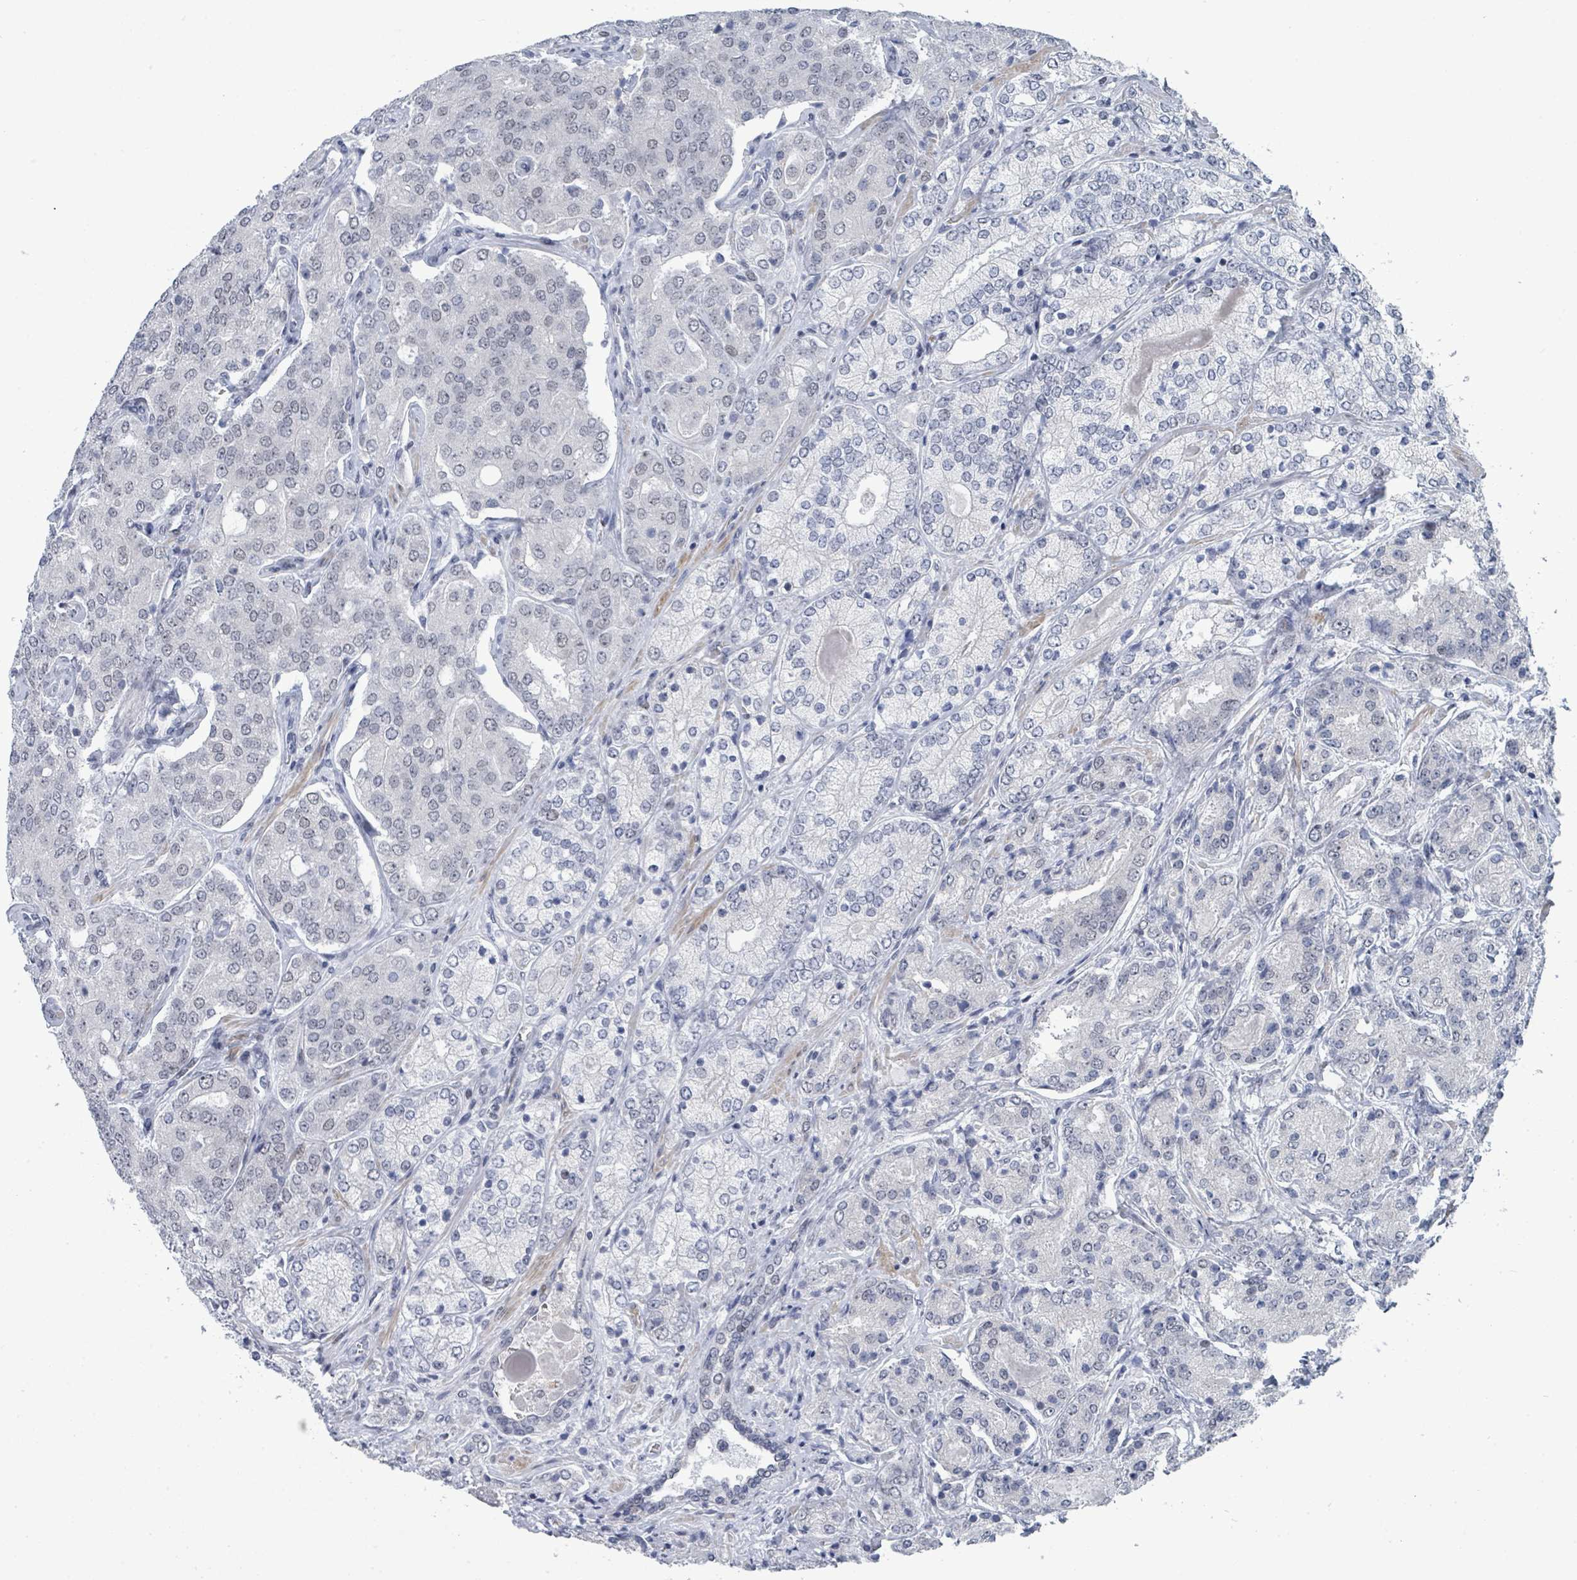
{"staining": {"intensity": "negative", "quantity": "none", "location": "none"}, "tissue": "prostate cancer", "cell_type": "Tumor cells", "image_type": "cancer", "snomed": [{"axis": "morphology", "description": "Adenocarcinoma, High grade"}, {"axis": "topography", "description": "Prostate"}], "caption": "Protein analysis of prostate cancer reveals no significant expression in tumor cells.", "gene": "CT45A5", "patient": {"sex": "male", "age": 63}}